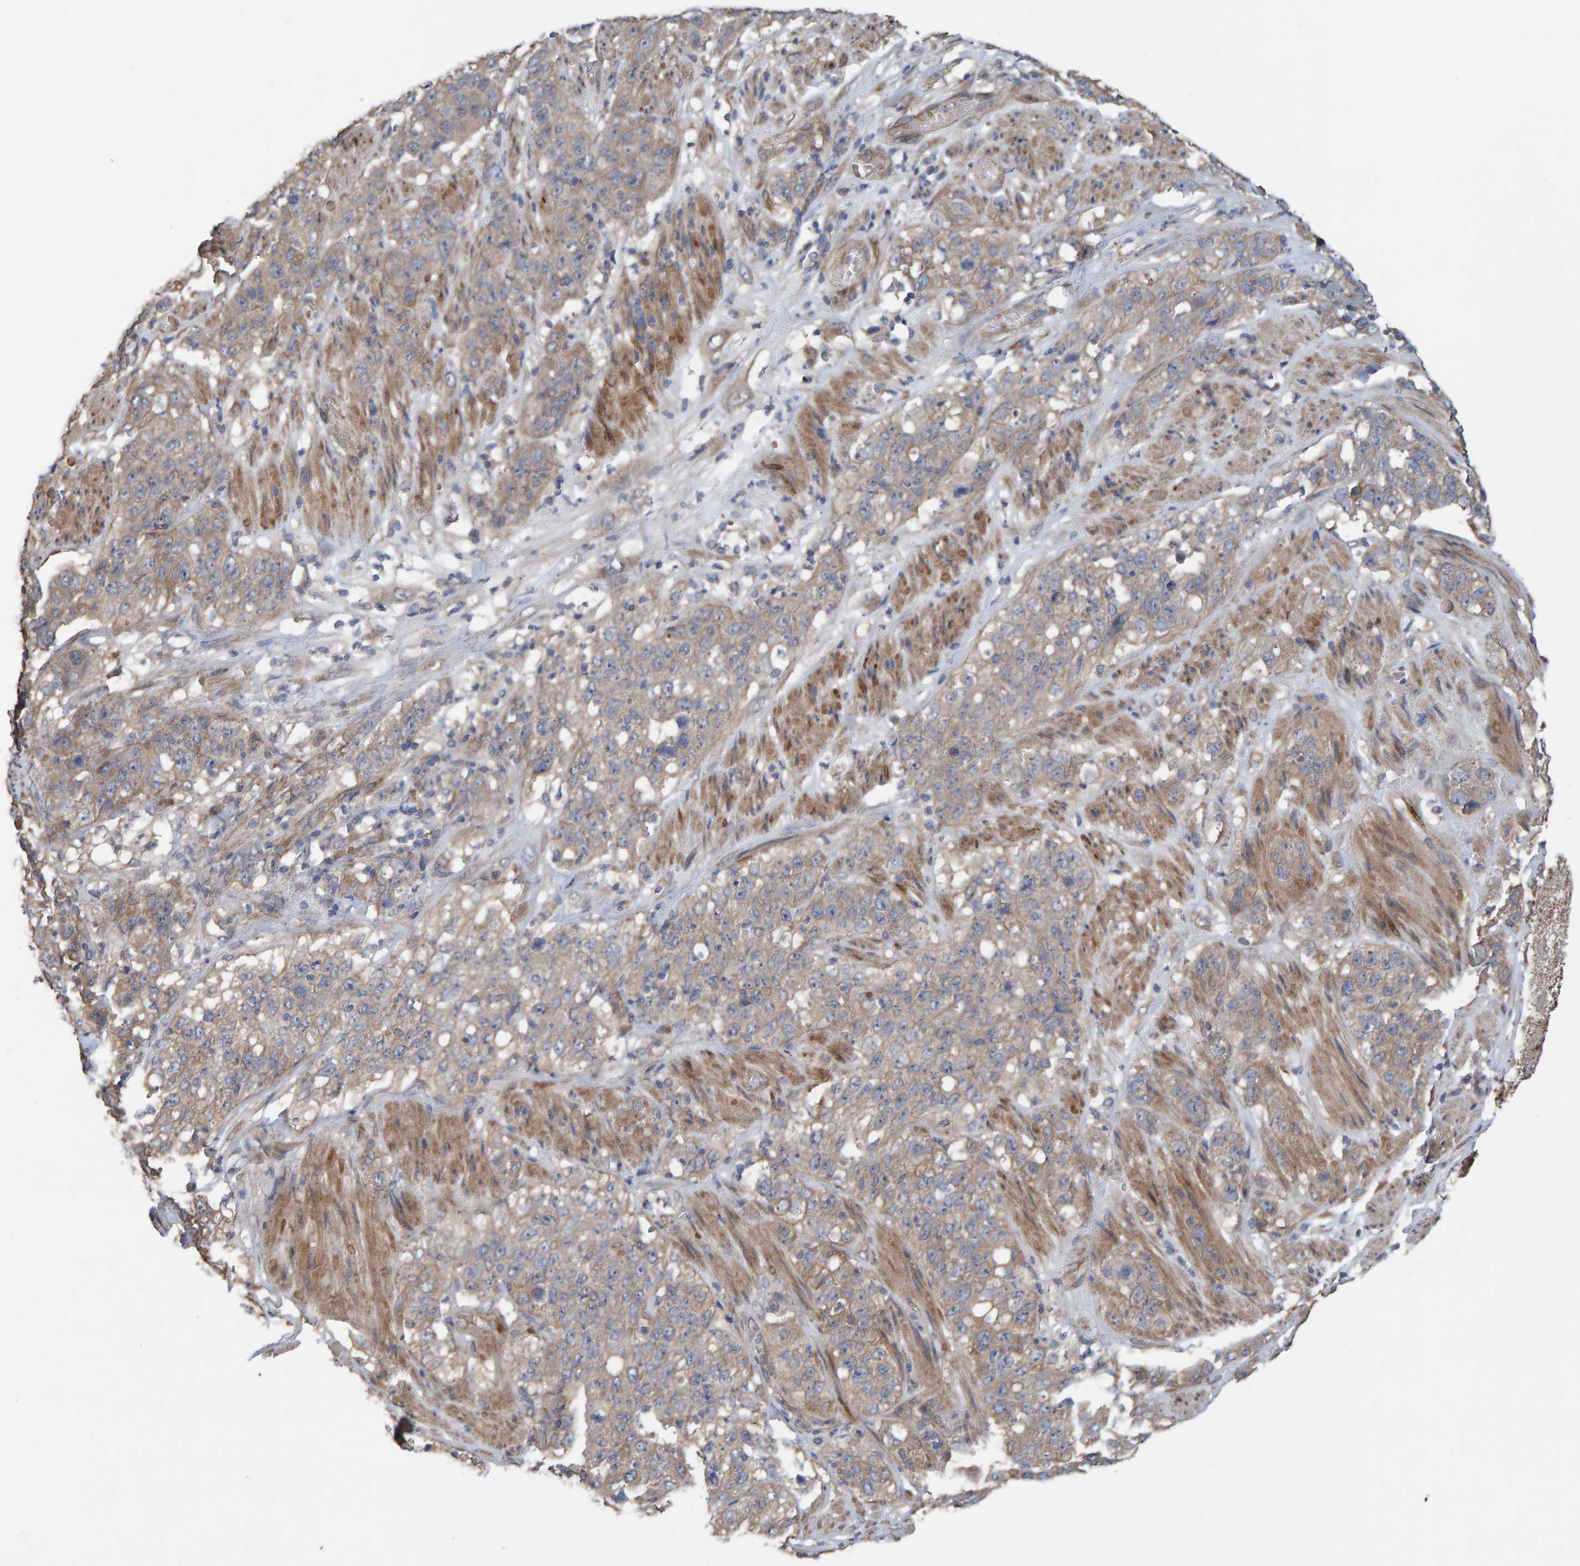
{"staining": {"intensity": "weak", "quantity": ">75%", "location": "cytoplasmic/membranous"}, "tissue": "stomach cancer", "cell_type": "Tumor cells", "image_type": "cancer", "snomed": [{"axis": "morphology", "description": "Adenocarcinoma, NOS"}, {"axis": "topography", "description": "Stomach"}], "caption": "Immunohistochemical staining of human stomach cancer demonstrates low levels of weak cytoplasmic/membranous positivity in about >75% of tumor cells.", "gene": "LRSAM1", "patient": {"sex": "male", "age": 48}}